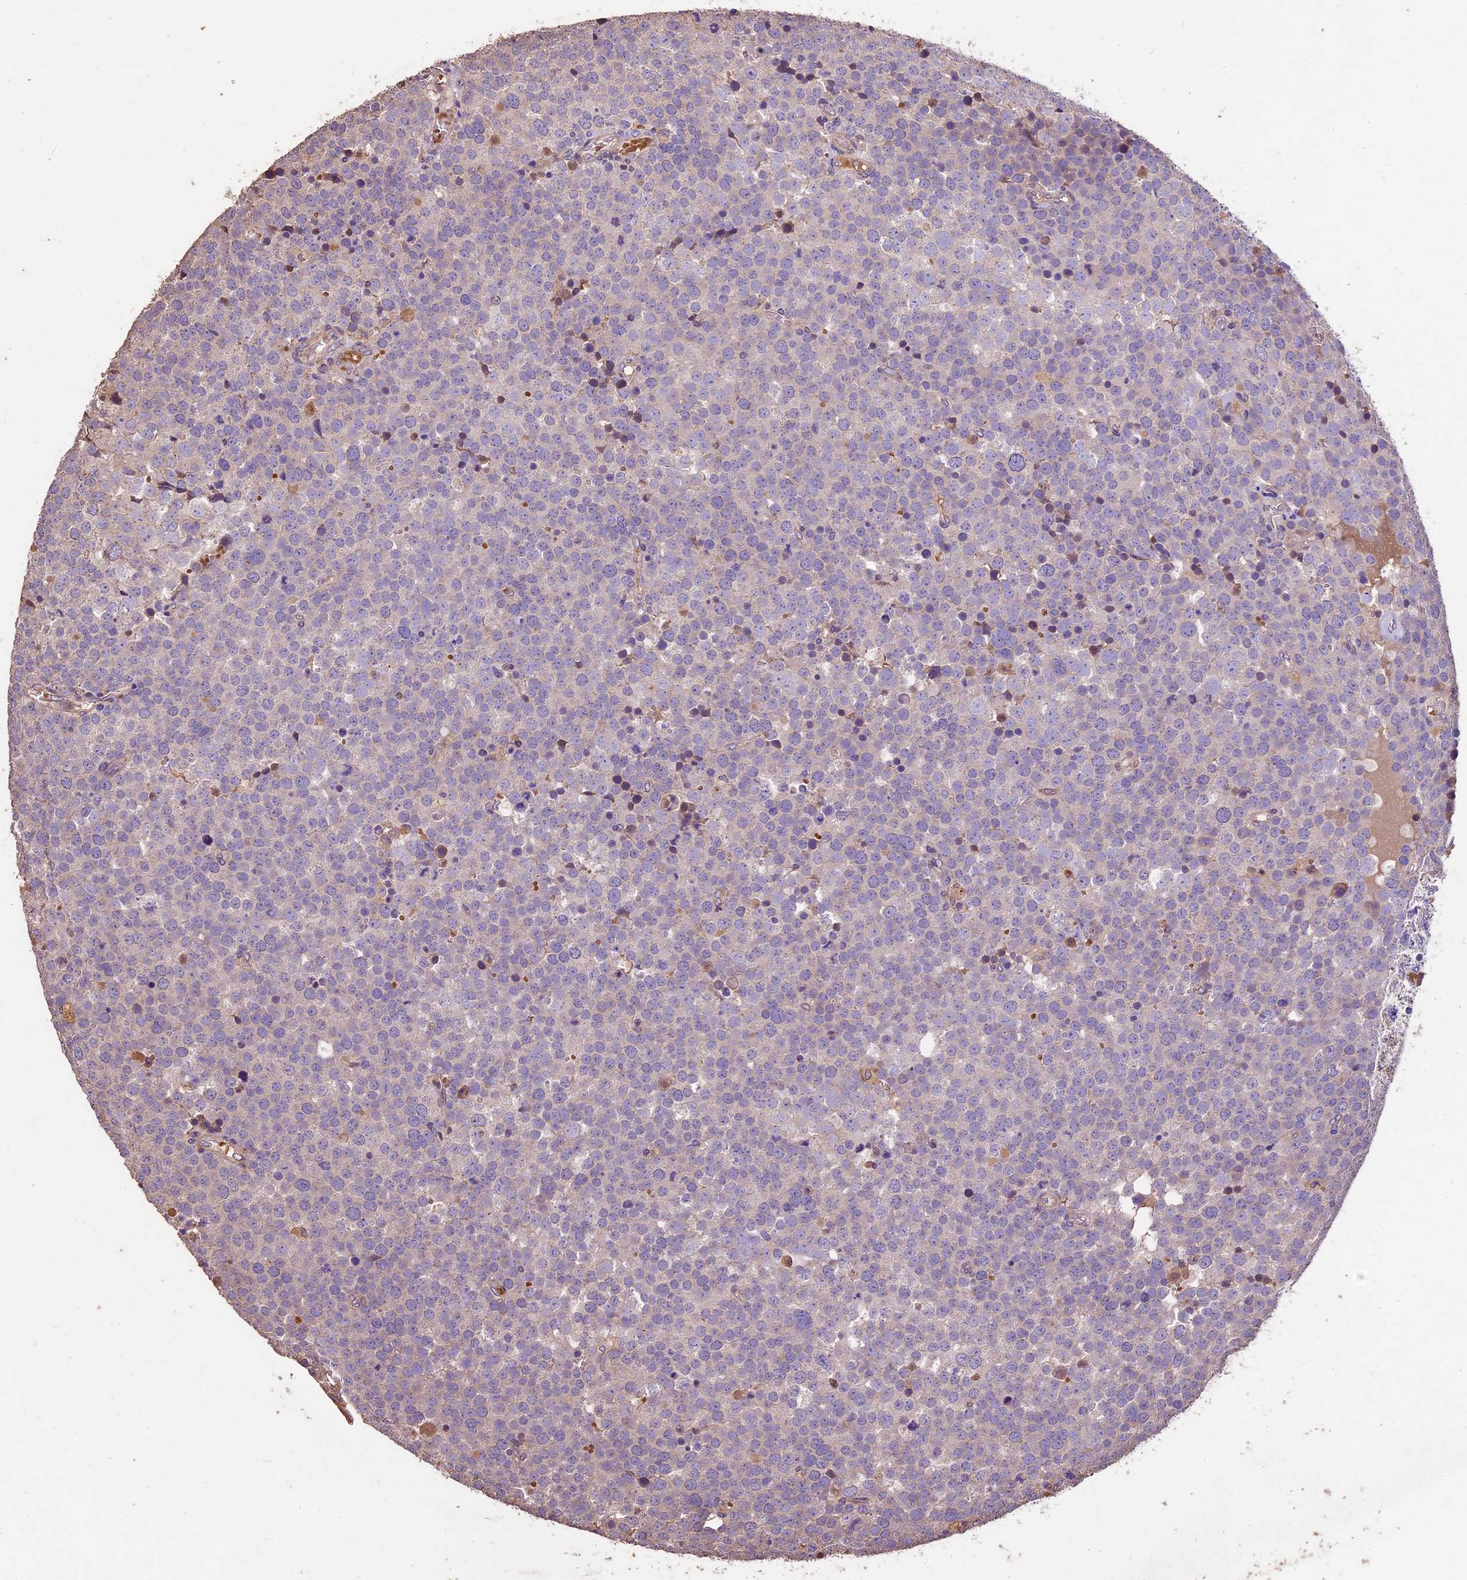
{"staining": {"intensity": "negative", "quantity": "none", "location": "none"}, "tissue": "testis cancer", "cell_type": "Tumor cells", "image_type": "cancer", "snomed": [{"axis": "morphology", "description": "Seminoma, NOS"}, {"axis": "topography", "description": "Testis"}], "caption": "DAB (3,3'-diaminobenzidine) immunohistochemical staining of seminoma (testis) shows no significant expression in tumor cells. The staining is performed using DAB brown chromogen with nuclei counter-stained in using hematoxylin.", "gene": "CRLF1", "patient": {"sex": "male", "age": 71}}